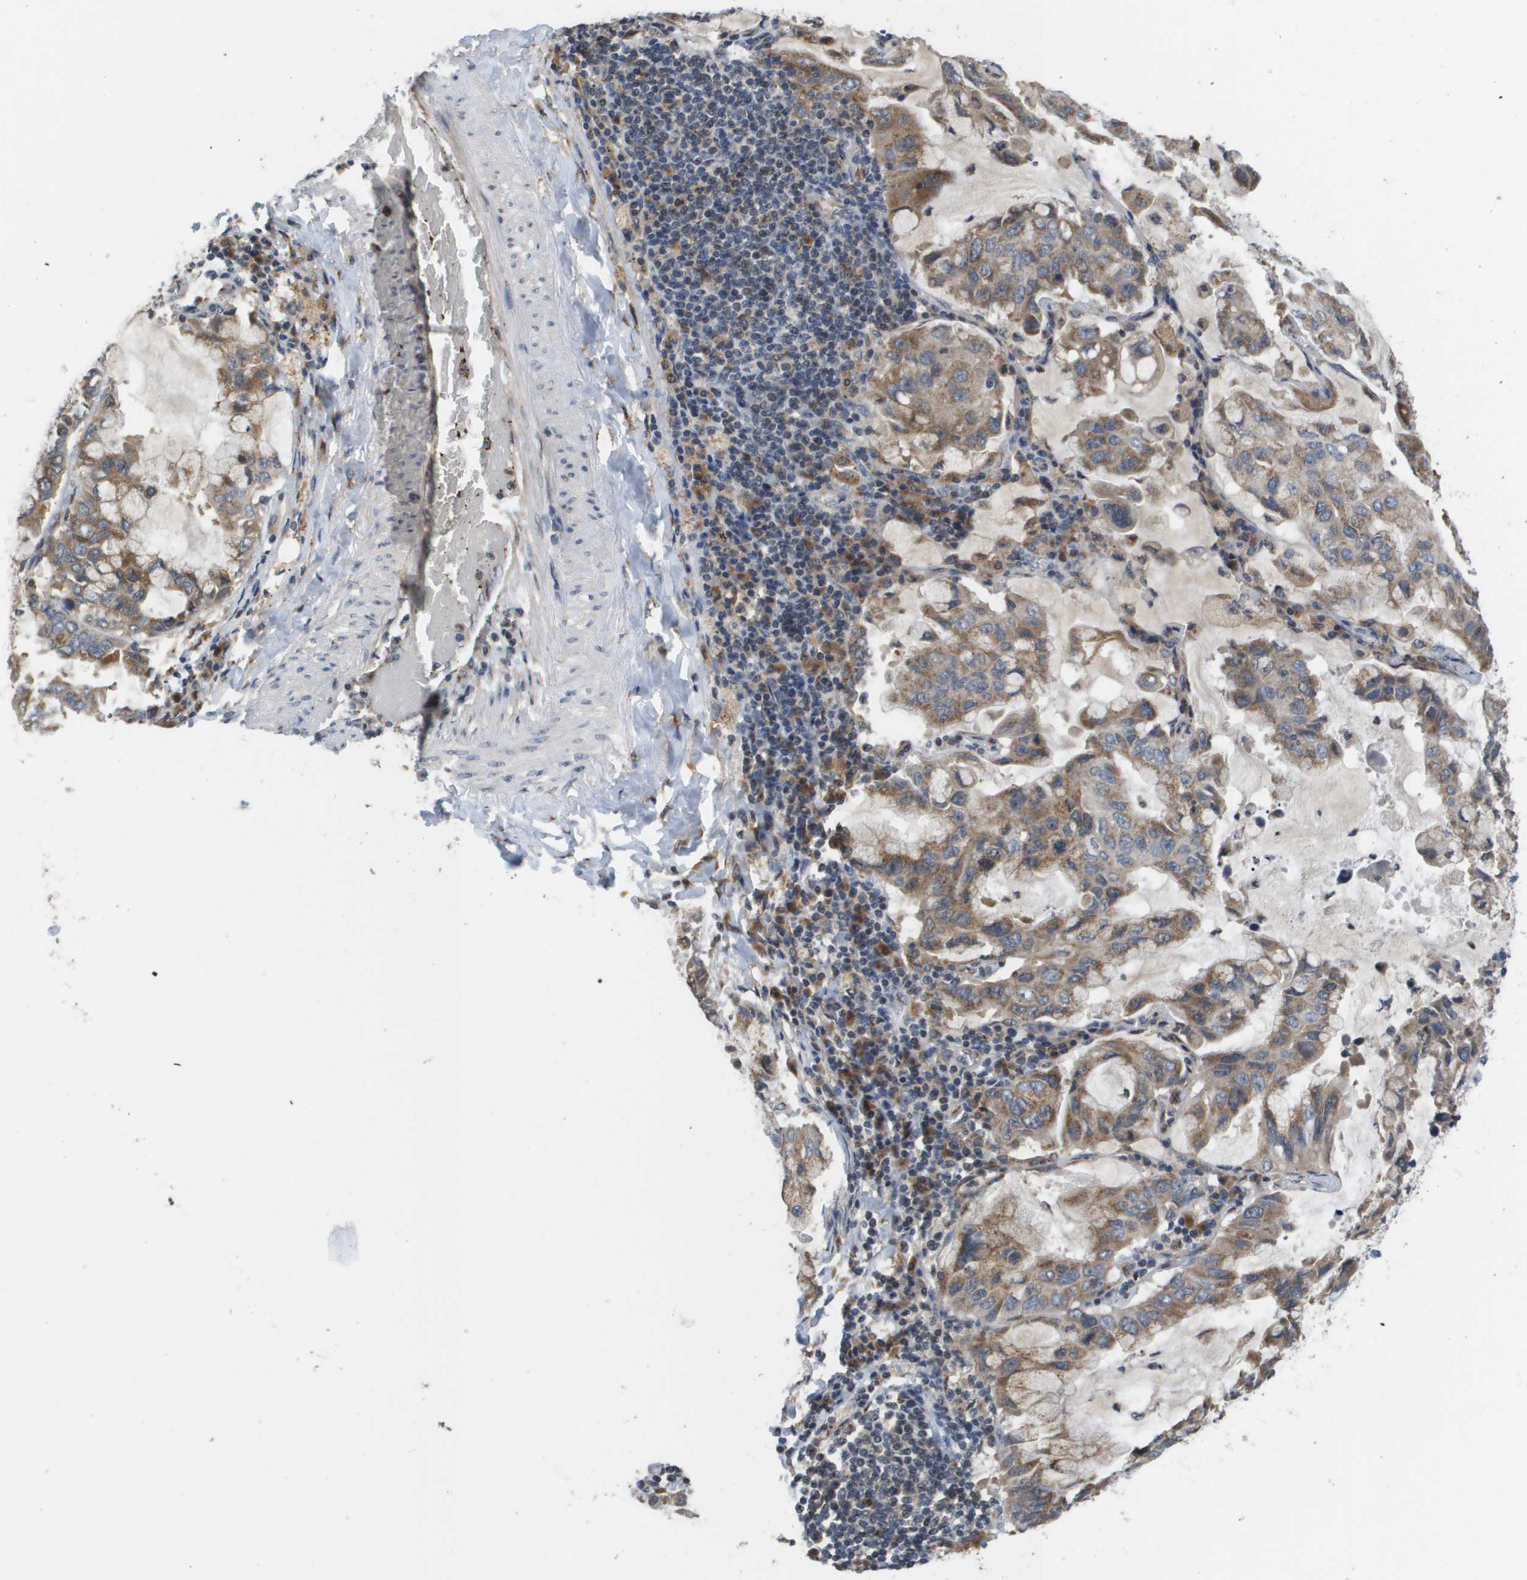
{"staining": {"intensity": "moderate", "quantity": ">75%", "location": "cytoplasmic/membranous"}, "tissue": "lung cancer", "cell_type": "Tumor cells", "image_type": "cancer", "snomed": [{"axis": "morphology", "description": "Adenocarcinoma, NOS"}, {"axis": "topography", "description": "Lung"}], "caption": "Immunohistochemical staining of lung cancer (adenocarcinoma) displays medium levels of moderate cytoplasmic/membranous positivity in about >75% of tumor cells. (Stains: DAB (3,3'-diaminobenzidine) in brown, nuclei in blue, Microscopy: brightfield microscopy at high magnification).", "gene": "PCK1", "patient": {"sex": "male", "age": 64}}